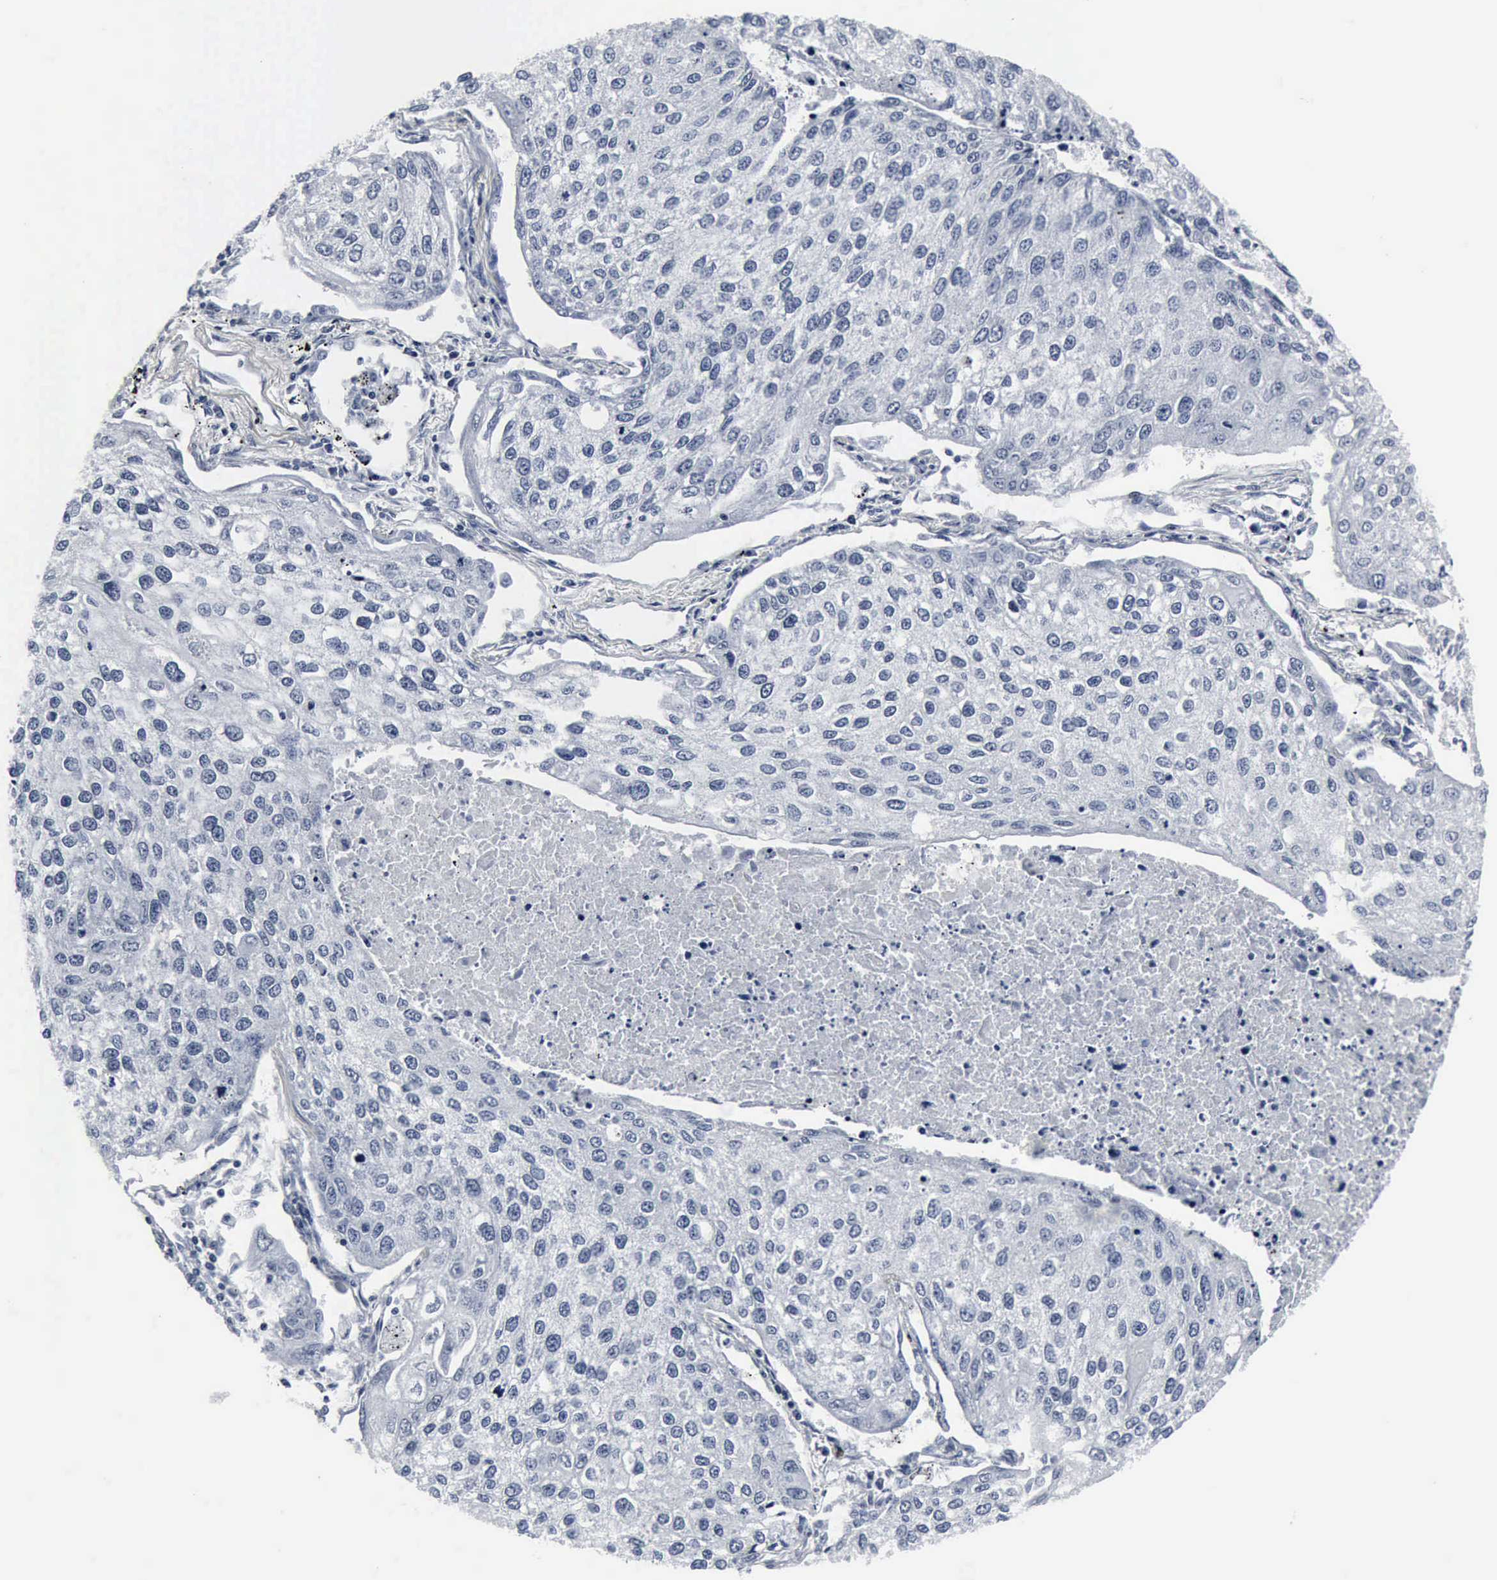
{"staining": {"intensity": "negative", "quantity": "none", "location": "none"}, "tissue": "lung cancer", "cell_type": "Tumor cells", "image_type": "cancer", "snomed": [{"axis": "morphology", "description": "Squamous cell carcinoma, NOS"}, {"axis": "topography", "description": "Lung"}], "caption": "A photomicrograph of lung squamous cell carcinoma stained for a protein displays no brown staining in tumor cells.", "gene": "SNAP25", "patient": {"sex": "male", "age": 75}}